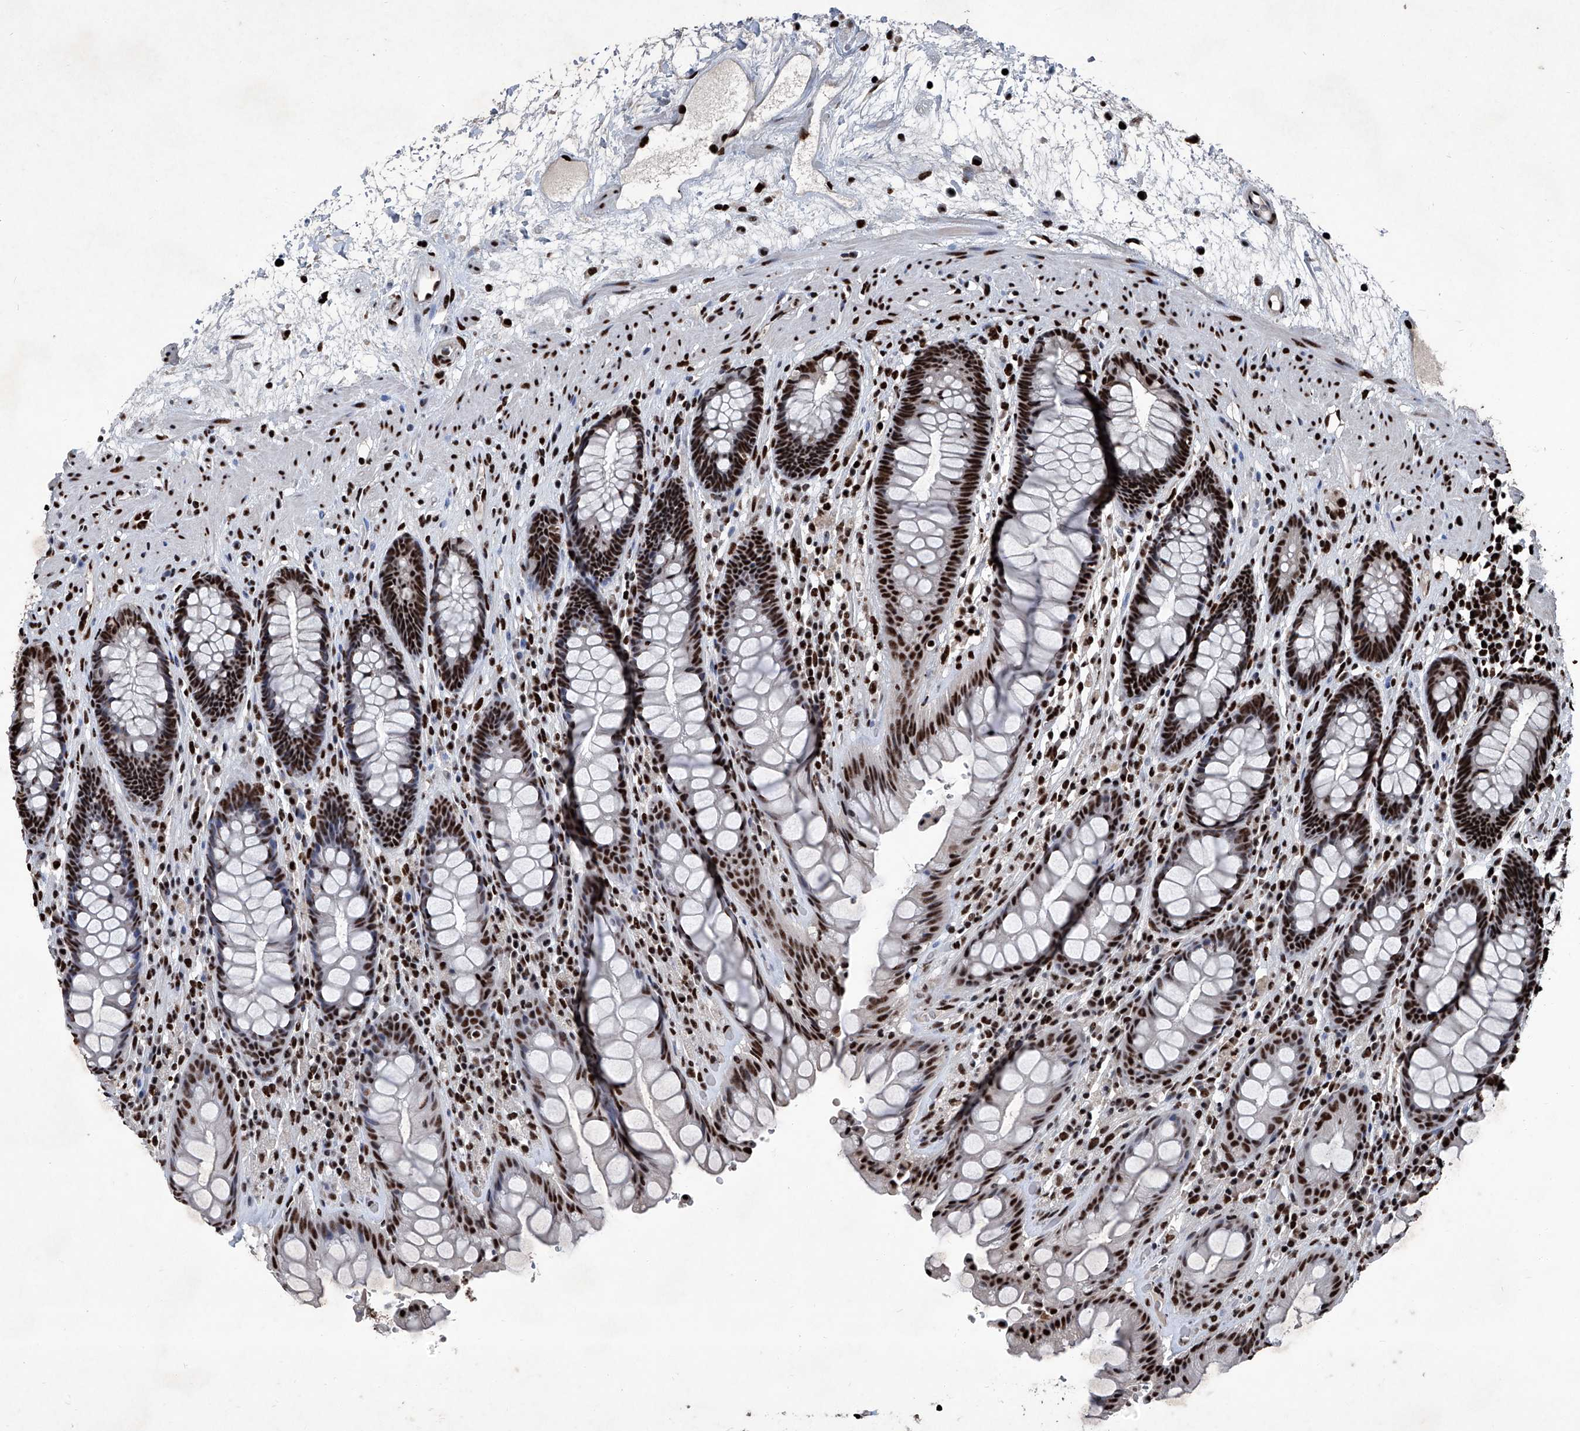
{"staining": {"intensity": "strong", "quantity": ">75%", "location": "nuclear"}, "tissue": "rectum", "cell_type": "Glandular cells", "image_type": "normal", "snomed": [{"axis": "morphology", "description": "Normal tissue, NOS"}, {"axis": "topography", "description": "Rectum"}], "caption": "IHC micrograph of unremarkable rectum stained for a protein (brown), which reveals high levels of strong nuclear expression in approximately >75% of glandular cells.", "gene": "DDX39B", "patient": {"sex": "male", "age": 64}}